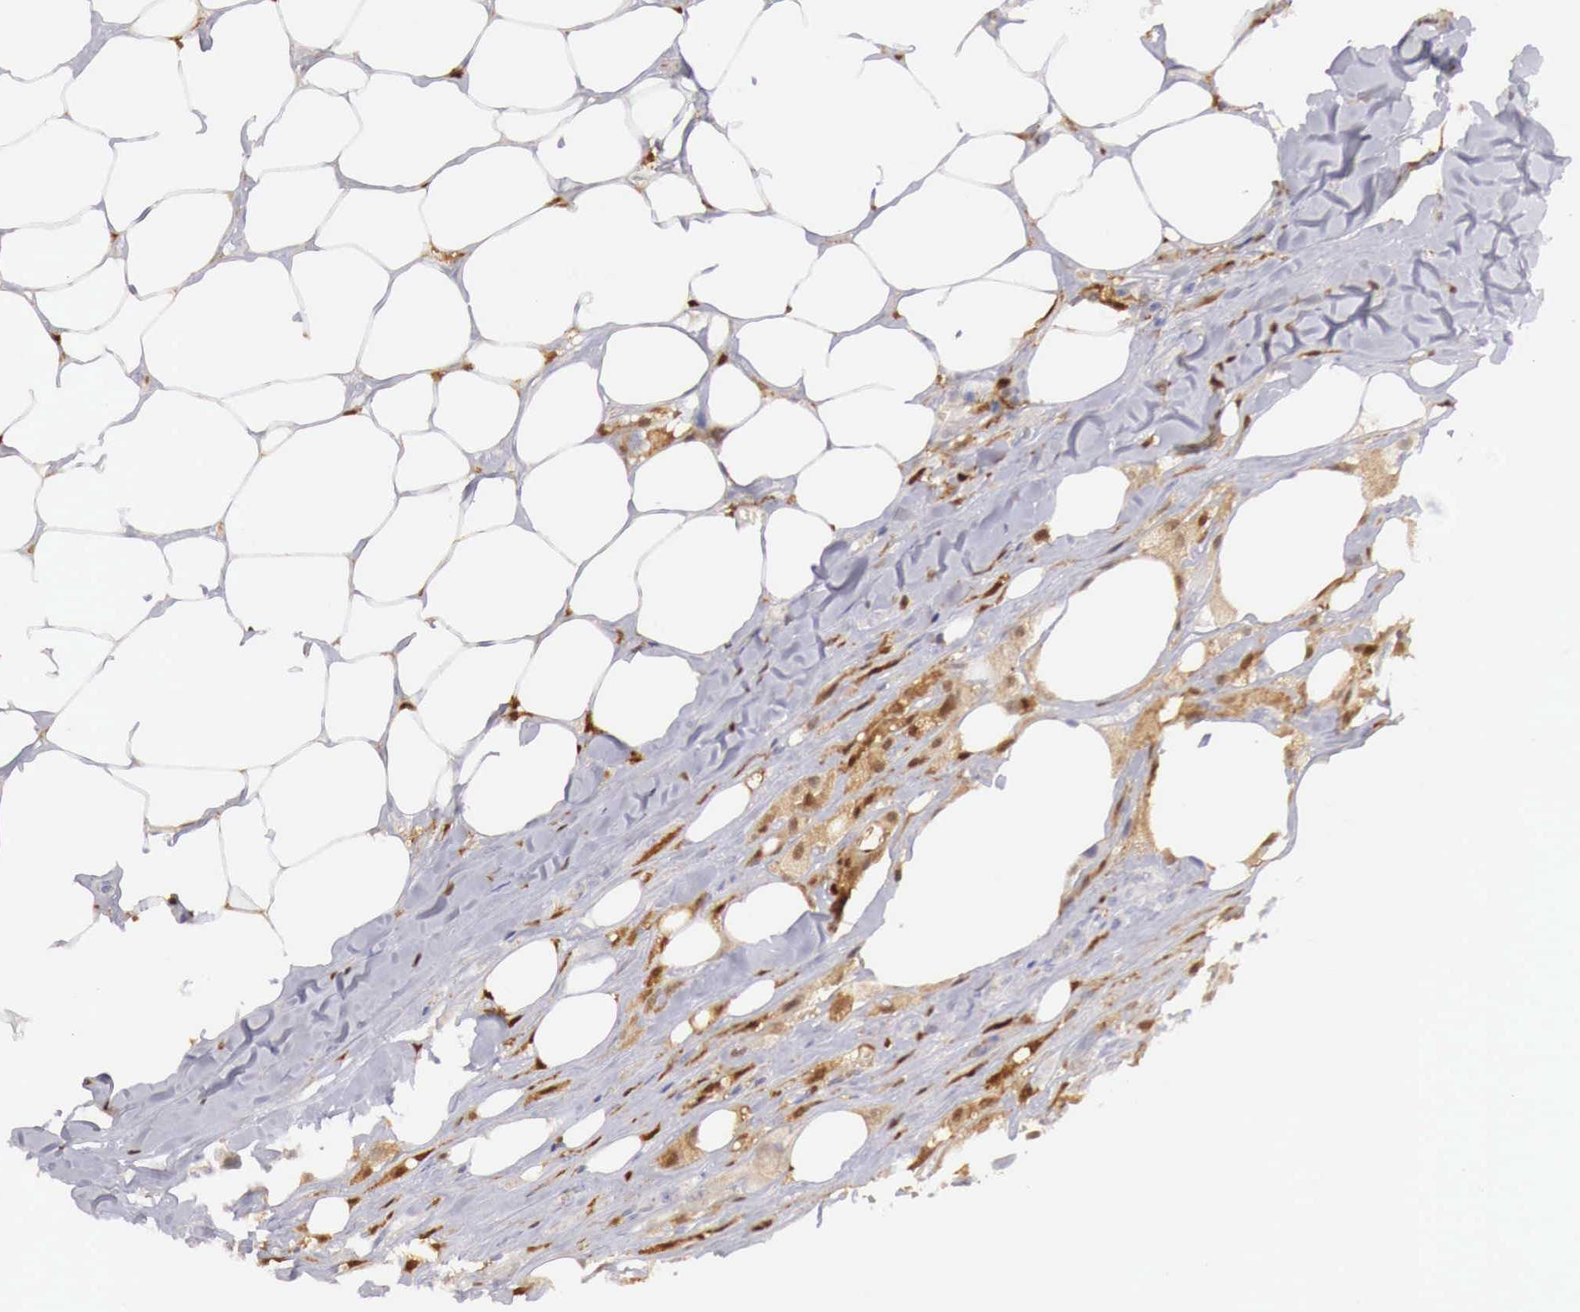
{"staining": {"intensity": "moderate", "quantity": "25%-75%", "location": "cytoplasmic/membranous"}, "tissue": "breast cancer", "cell_type": "Tumor cells", "image_type": "cancer", "snomed": [{"axis": "morphology", "description": "Neoplasm, malignant, NOS"}, {"axis": "topography", "description": "Breast"}], "caption": "Immunohistochemical staining of human malignant neoplasm (breast) demonstrates medium levels of moderate cytoplasmic/membranous positivity in approximately 25%-75% of tumor cells.", "gene": "RENBP", "patient": {"sex": "female", "age": 50}}